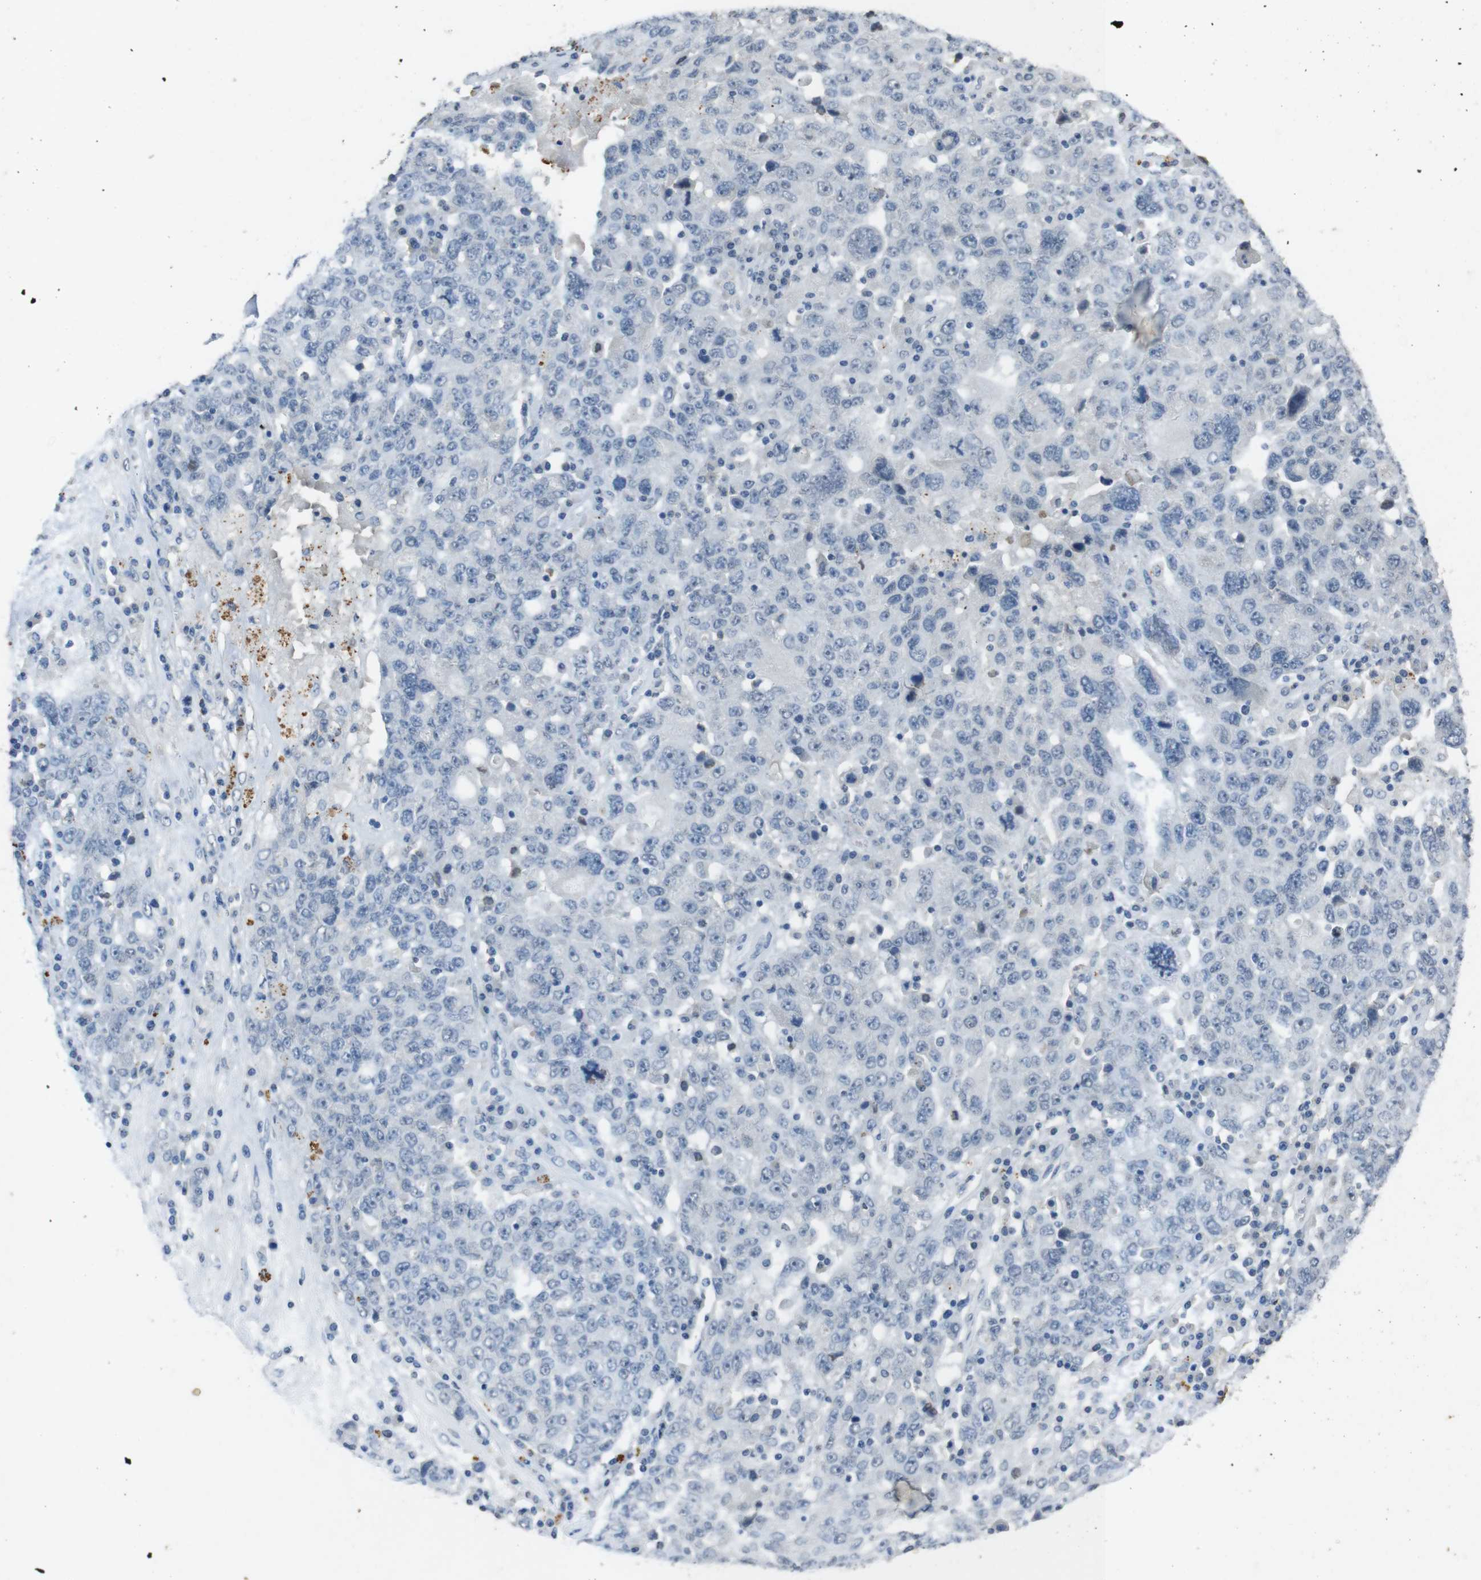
{"staining": {"intensity": "negative", "quantity": "none", "location": "none"}, "tissue": "ovarian cancer", "cell_type": "Tumor cells", "image_type": "cancer", "snomed": [{"axis": "morphology", "description": "Carcinoma, endometroid"}, {"axis": "topography", "description": "Ovary"}], "caption": "This is a image of IHC staining of endometroid carcinoma (ovarian), which shows no positivity in tumor cells.", "gene": "STBD1", "patient": {"sex": "female", "age": 62}}